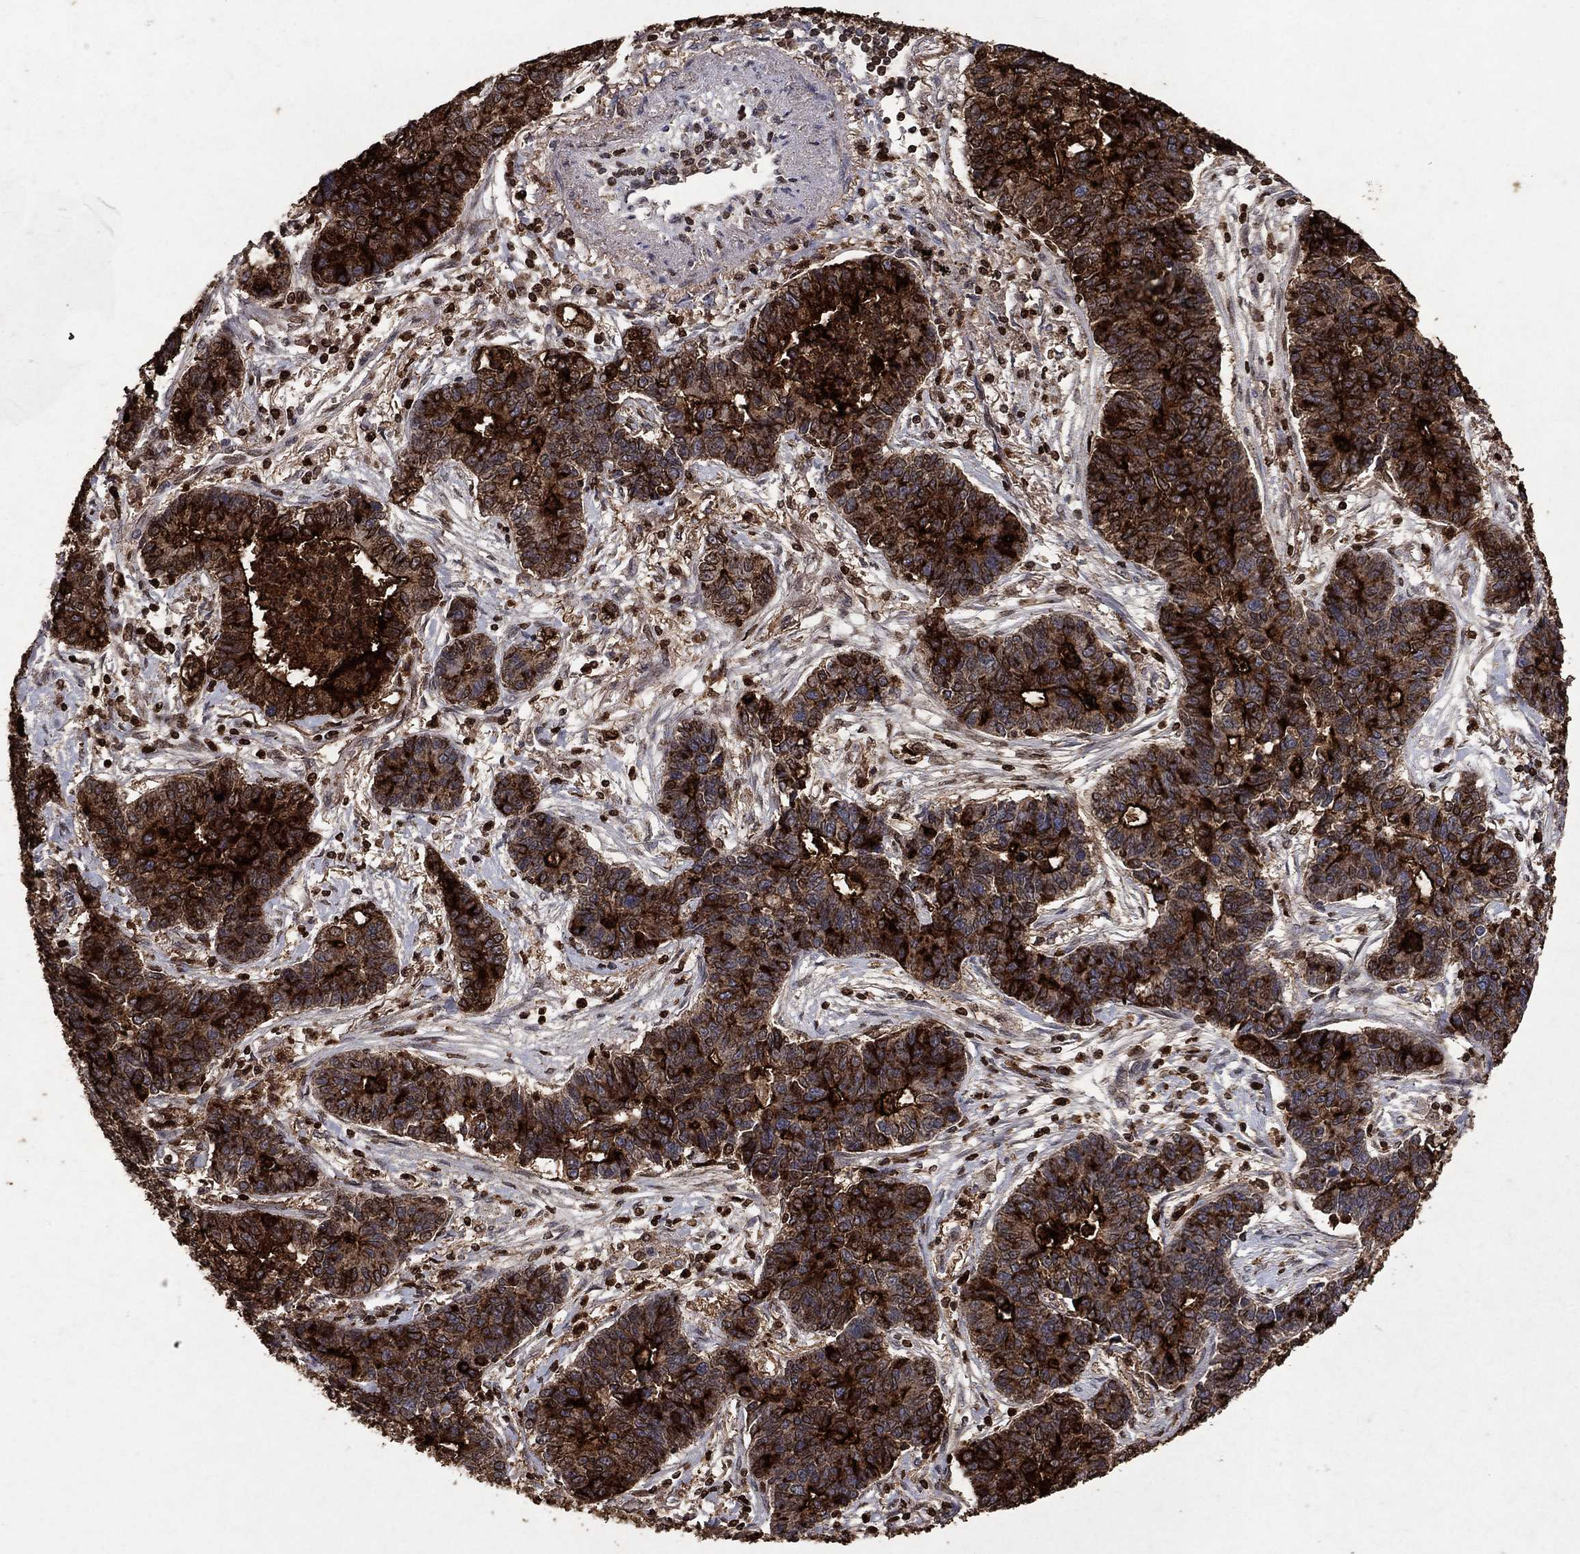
{"staining": {"intensity": "strong", "quantity": "25%-75%", "location": "cytoplasmic/membranous,nuclear"}, "tissue": "lung cancer", "cell_type": "Tumor cells", "image_type": "cancer", "snomed": [{"axis": "morphology", "description": "Adenocarcinoma, NOS"}, {"axis": "topography", "description": "Lung"}], "caption": "Lung adenocarcinoma tissue exhibits strong cytoplasmic/membranous and nuclear staining in about 25%-75% of tumor cells", "gene": "CD24", "patient": {"sex": "female", "age": 57}}